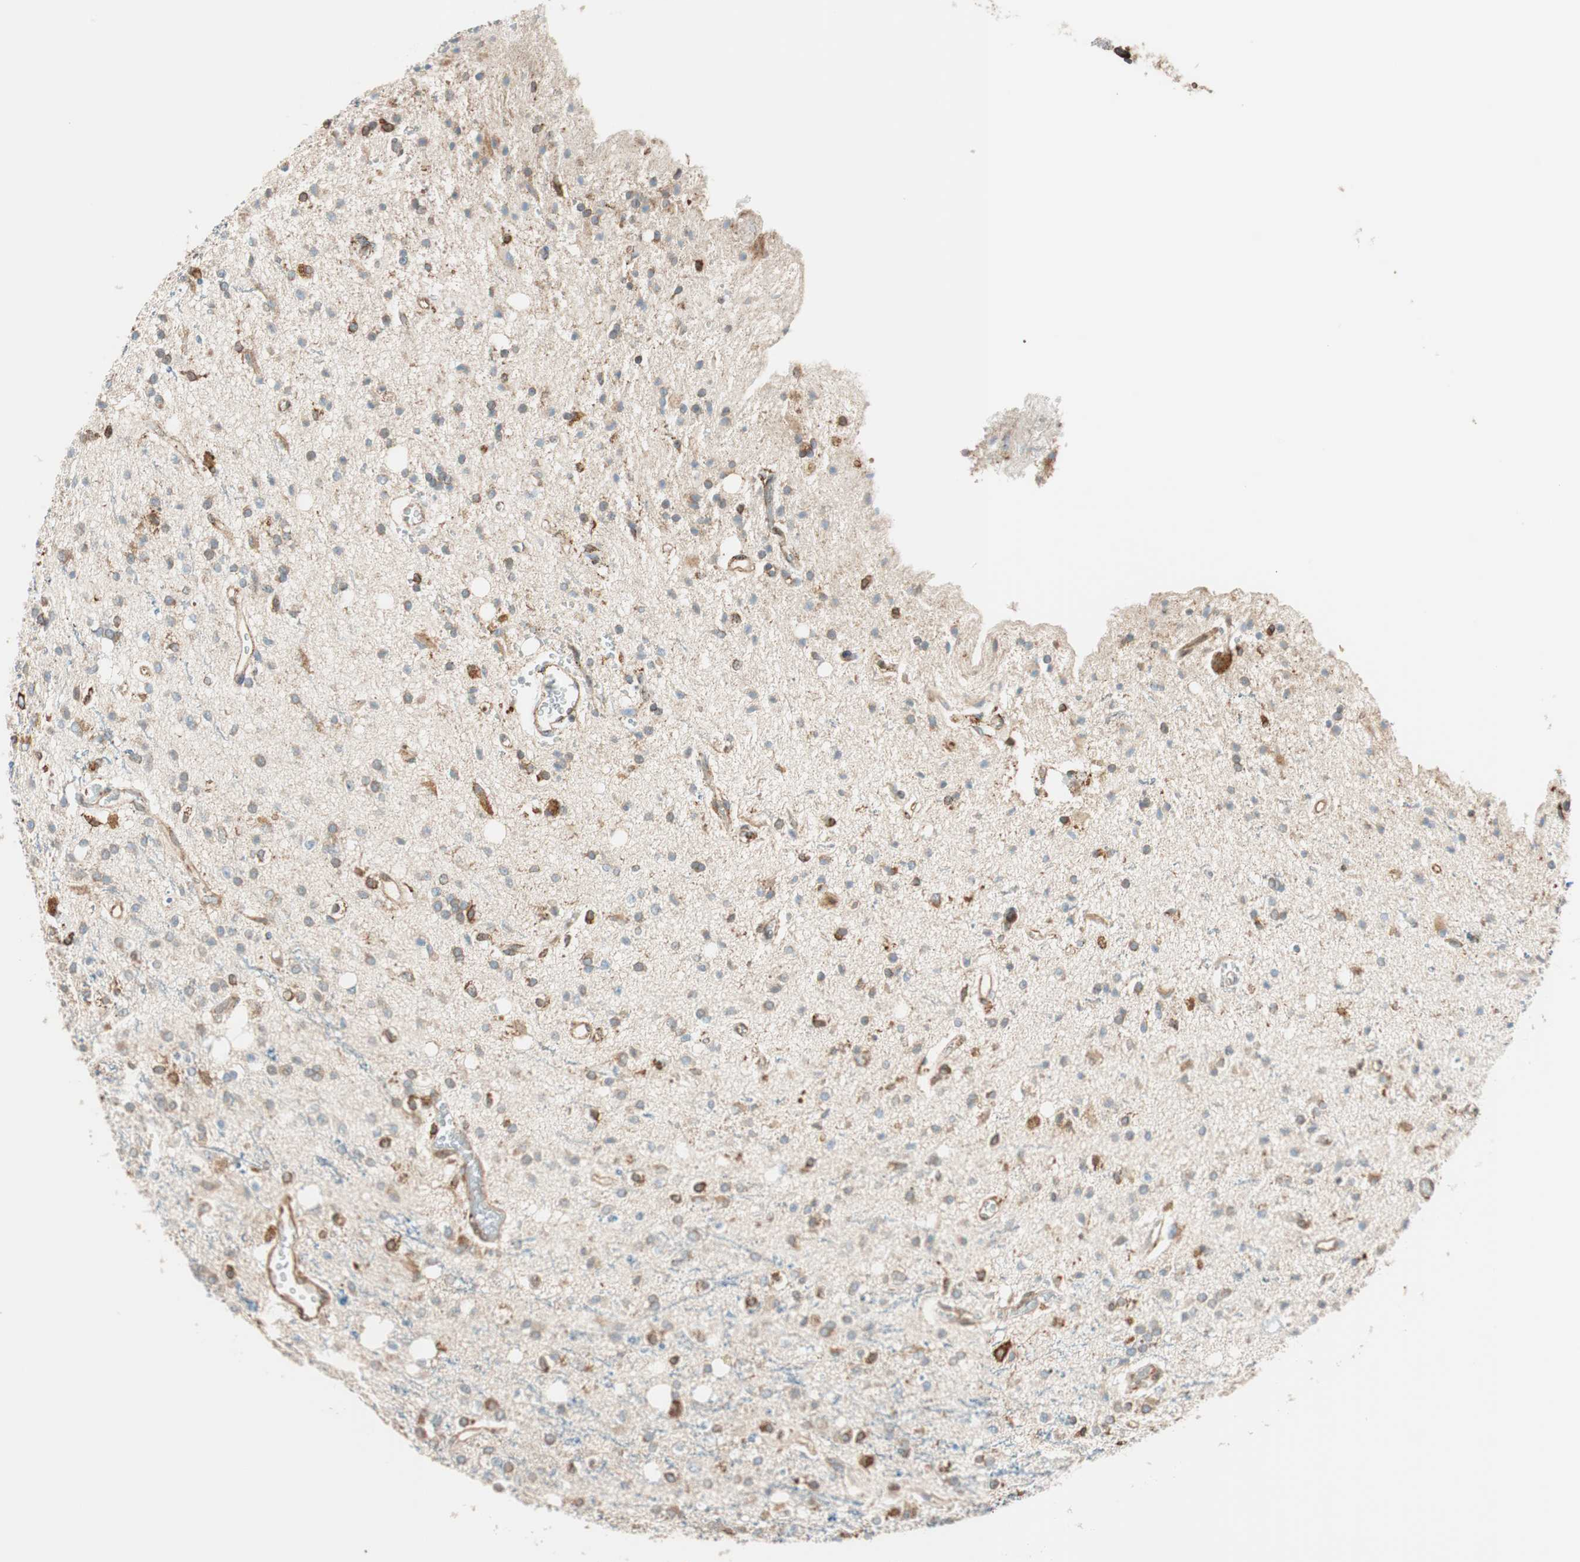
{"staining": {"intensity": "strong", "quantity": "<25%", "location": "cytoplasmic/membranous"}, "tissue": "glioma", "cell_type": "Tumor cells", "image_type": "cancer", "snomed": [{"axis": "morphology", "description": "Glioma, malignant, High grade"}, {"axis": "topography", "description": "Brain"}], "caption": "Immunohistochemical staining of malignant high-grade glioma demonstrates medium levels of strong cytoplasmic/membranous staining in approximately <25% of tumor cells.", "gene": "PRKCSH", "patient": {"sex": "male", "age": 47}}